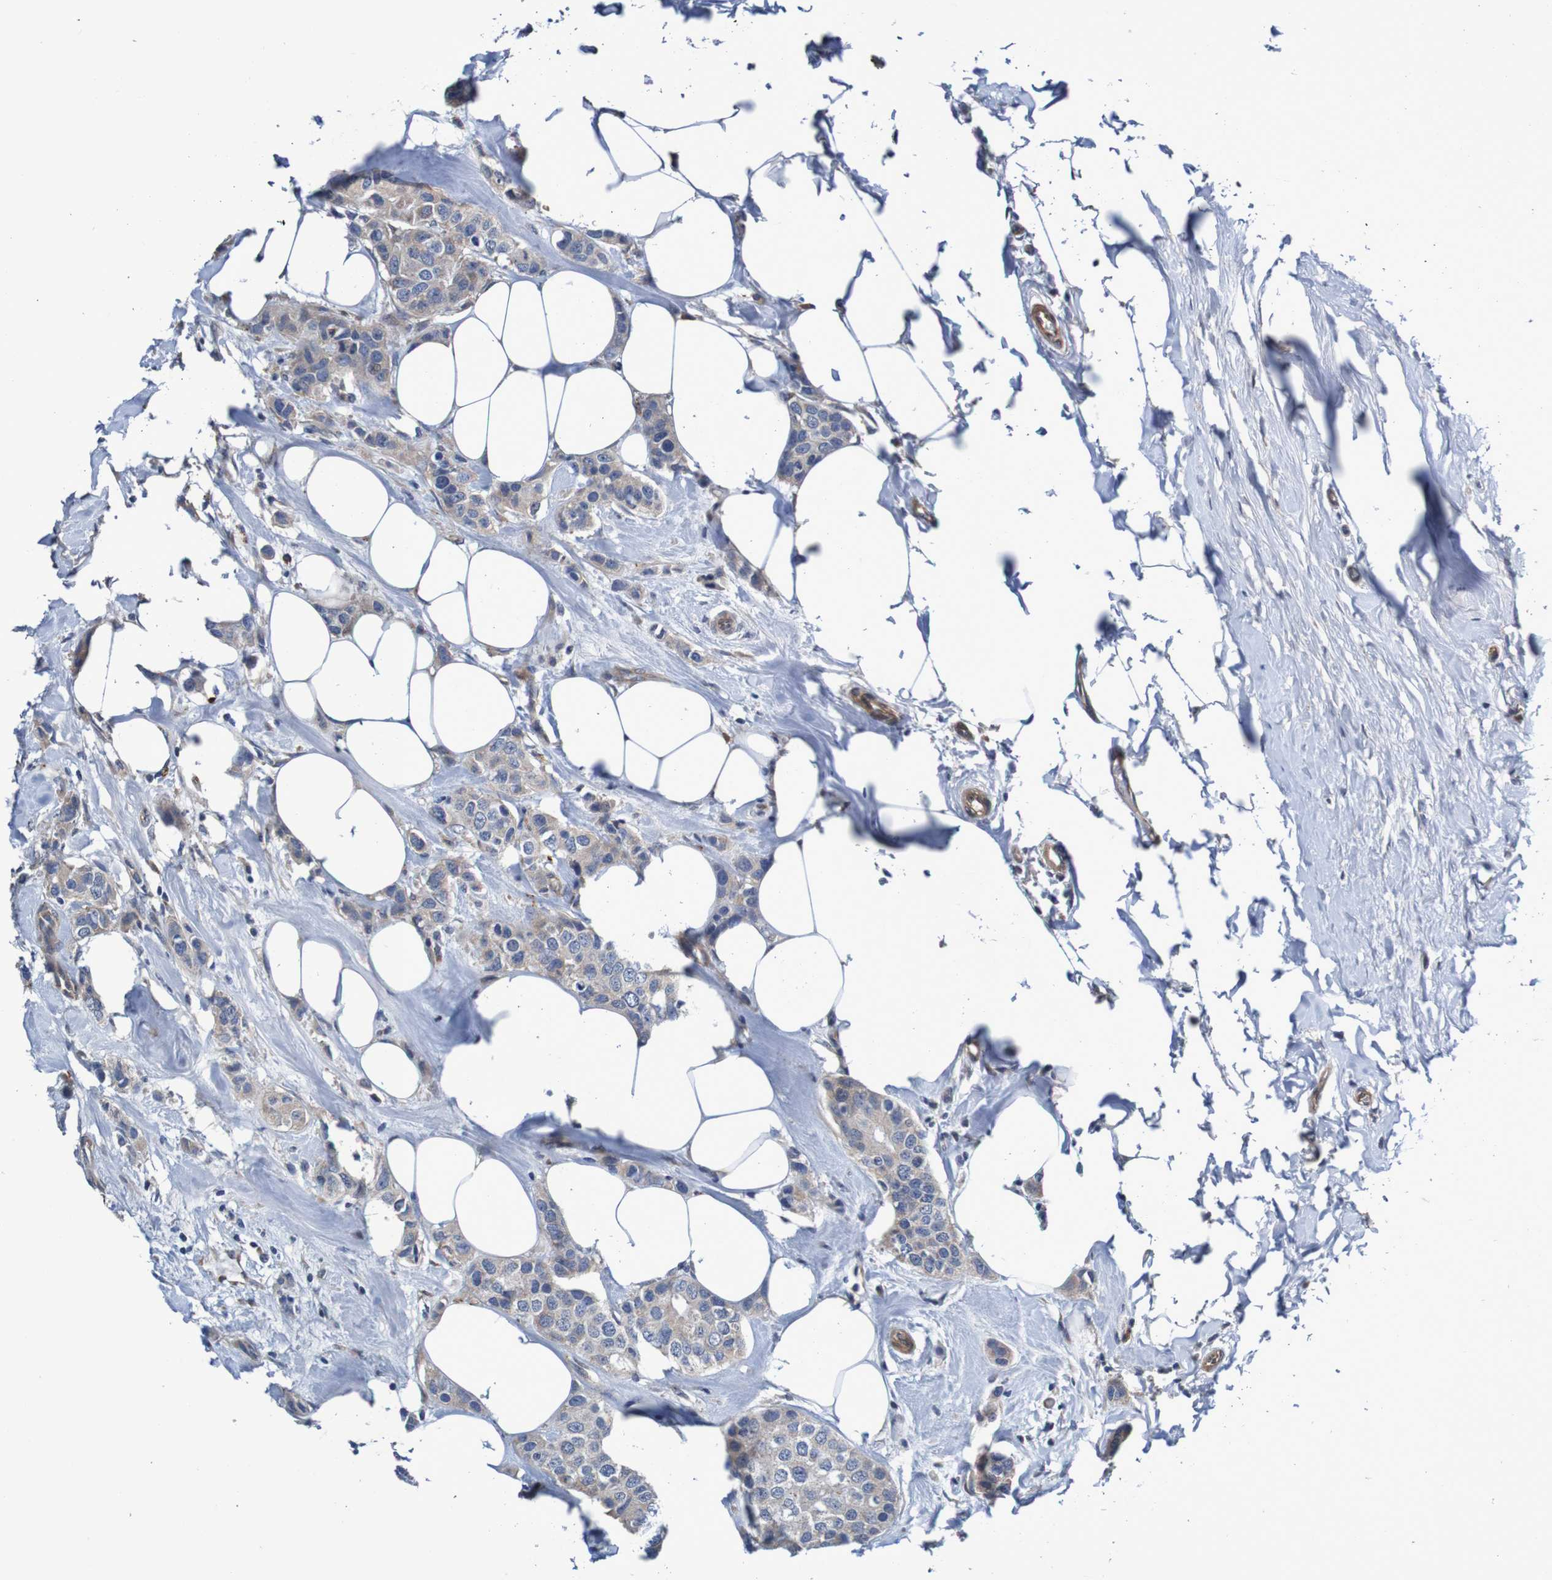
{"staining": {"intensity": "weak", "quantity": "<25%", "location": "cytoplasmic/membranous"}, "tissue": "breast cancer", "cell_type": "Tumor cells", "image_type": "cancer", "snomed": [{"axis": "morphology", "description": "Normal tissue, NOS"}, {"axis": "morphology", "description": "Duct carcinoma"}, {"axis": "topography", "description": "Breast"}], "caption": "An IHC photomicrograph of breast cancer is shown. There is no staining in tumor cells of breast cancer.", "gene": "CPED1", "patient": {"sex": "female", "age": 50}}